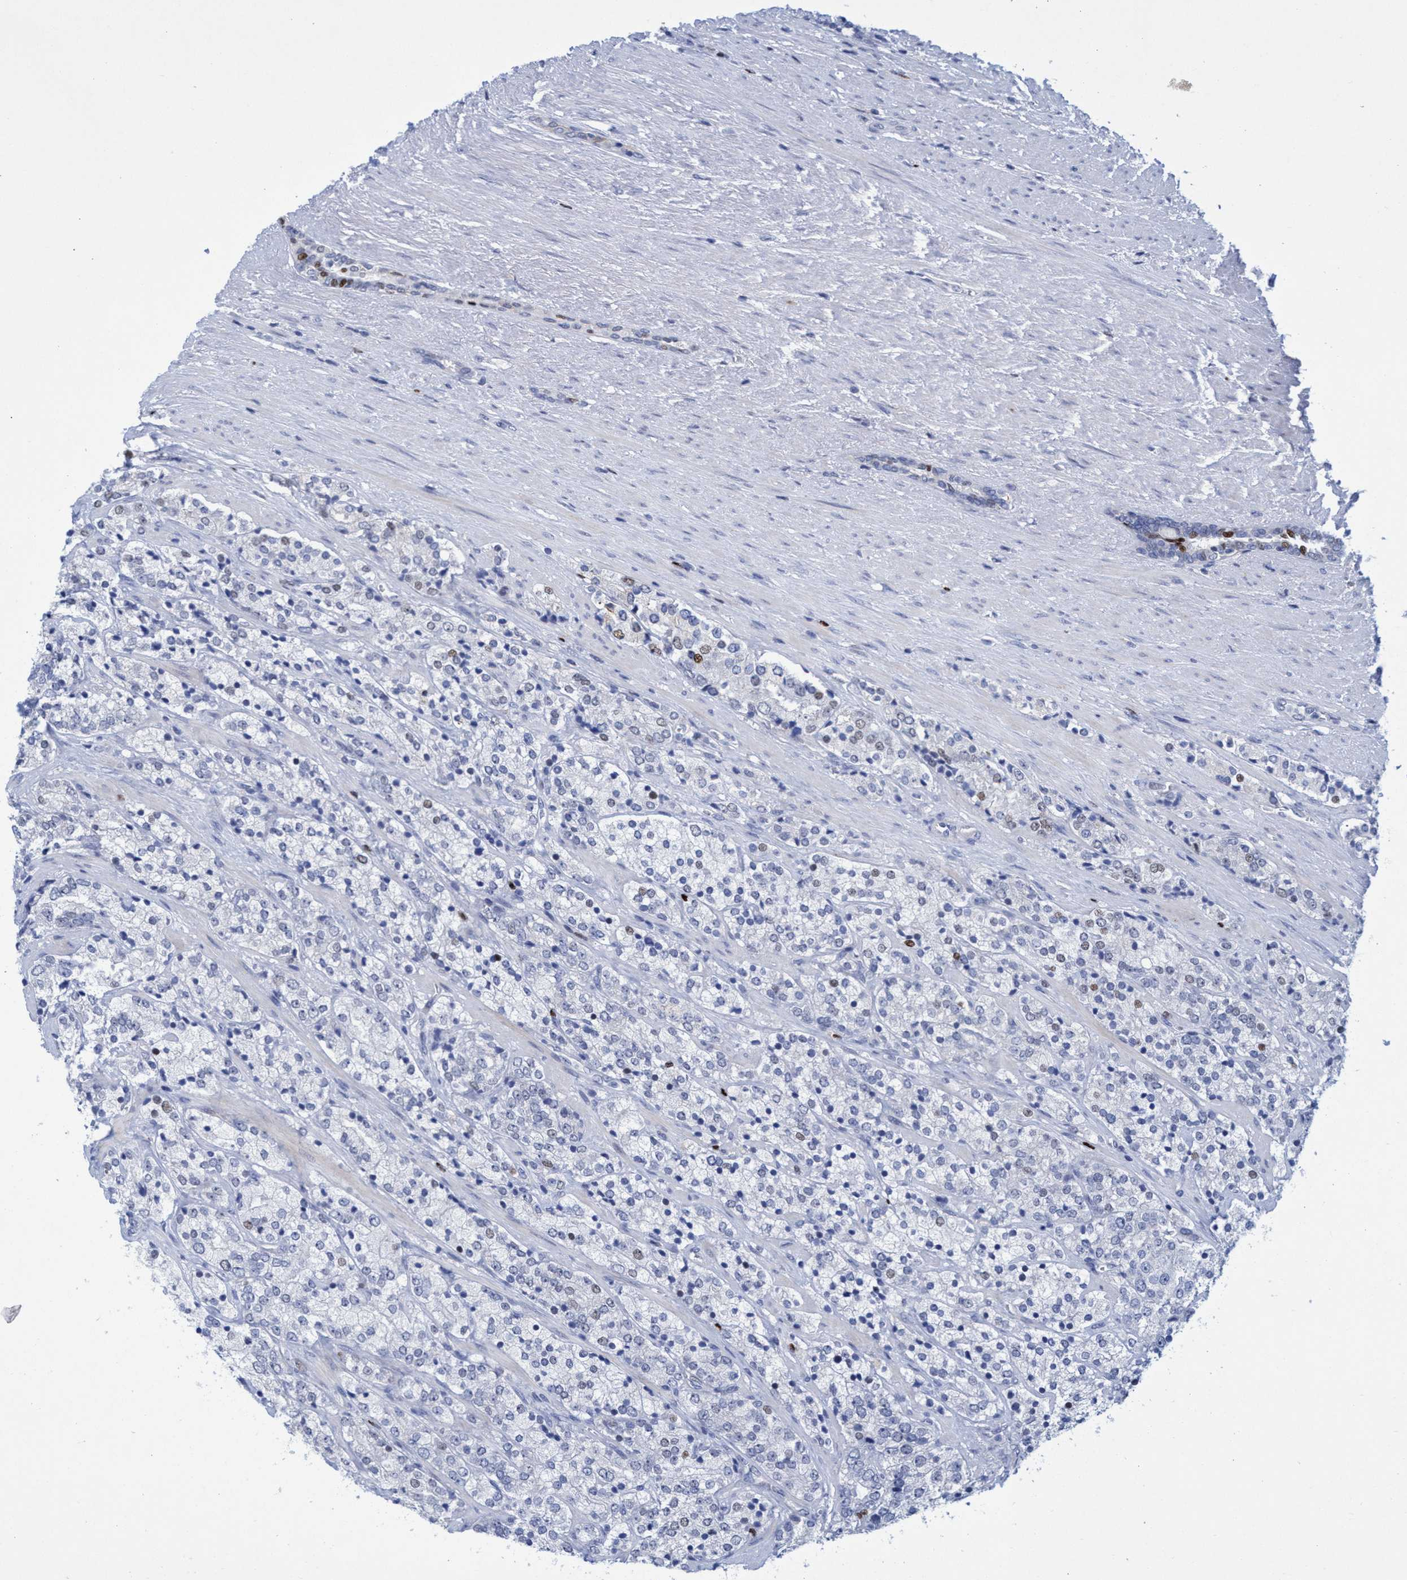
{"staining": {"intensity": "weak", "quantity": "<25%", "location": "nuclear"}, "tissue": "prostate cancer", "cell_type": "Tumor cells", "image_type": "cancer", "snomed": [{"axis": "morphology", "description": "Adenocarcinoma, High grade"}, {"axis": "topography", "description": "Prostate"}], "caption": "Tumor cells are negative for protein expression in human prostate cancer.", "gene": "R3HCC1", "patient": {"sex": "male", "age": 71}}